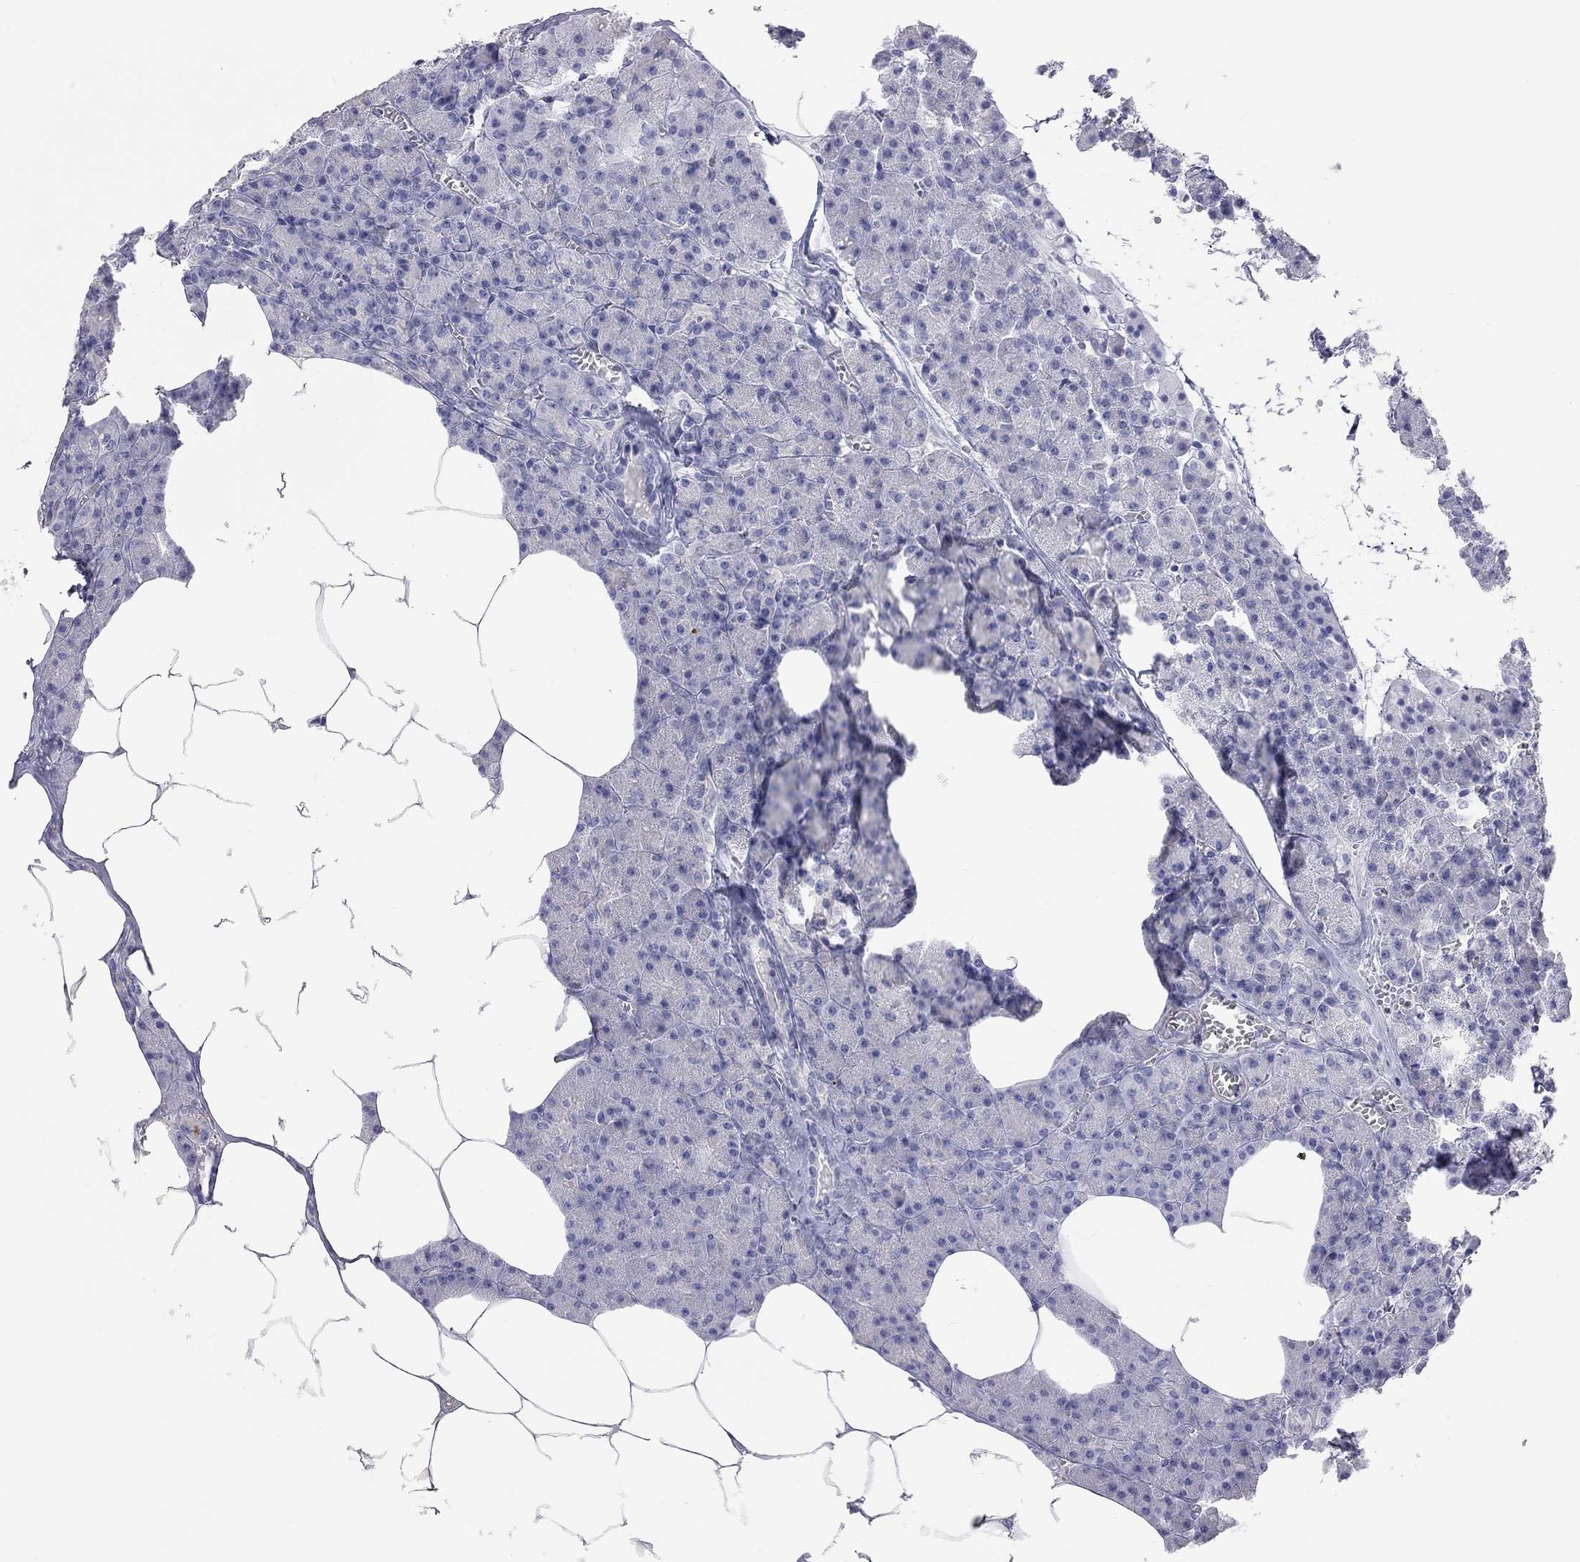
{"staining": {"intensity": "negative", "quantity": "none", "location": "none"}, "tissue": "pancreas", "cell_type": "Exocrine glandular cells", "image_type": "normal", "snomed": [{"axis": "morphology", "description": "Normal tissue, NOS"}, {"axis": "topography", "description": "Pancreas"}], "caption": "This is an IHC histopathology image of normal pancreas. There is no staining in exocrine glandular cells.", "gene": "ADCYAP1", "patient": {"sex": "female", "age": 45}}